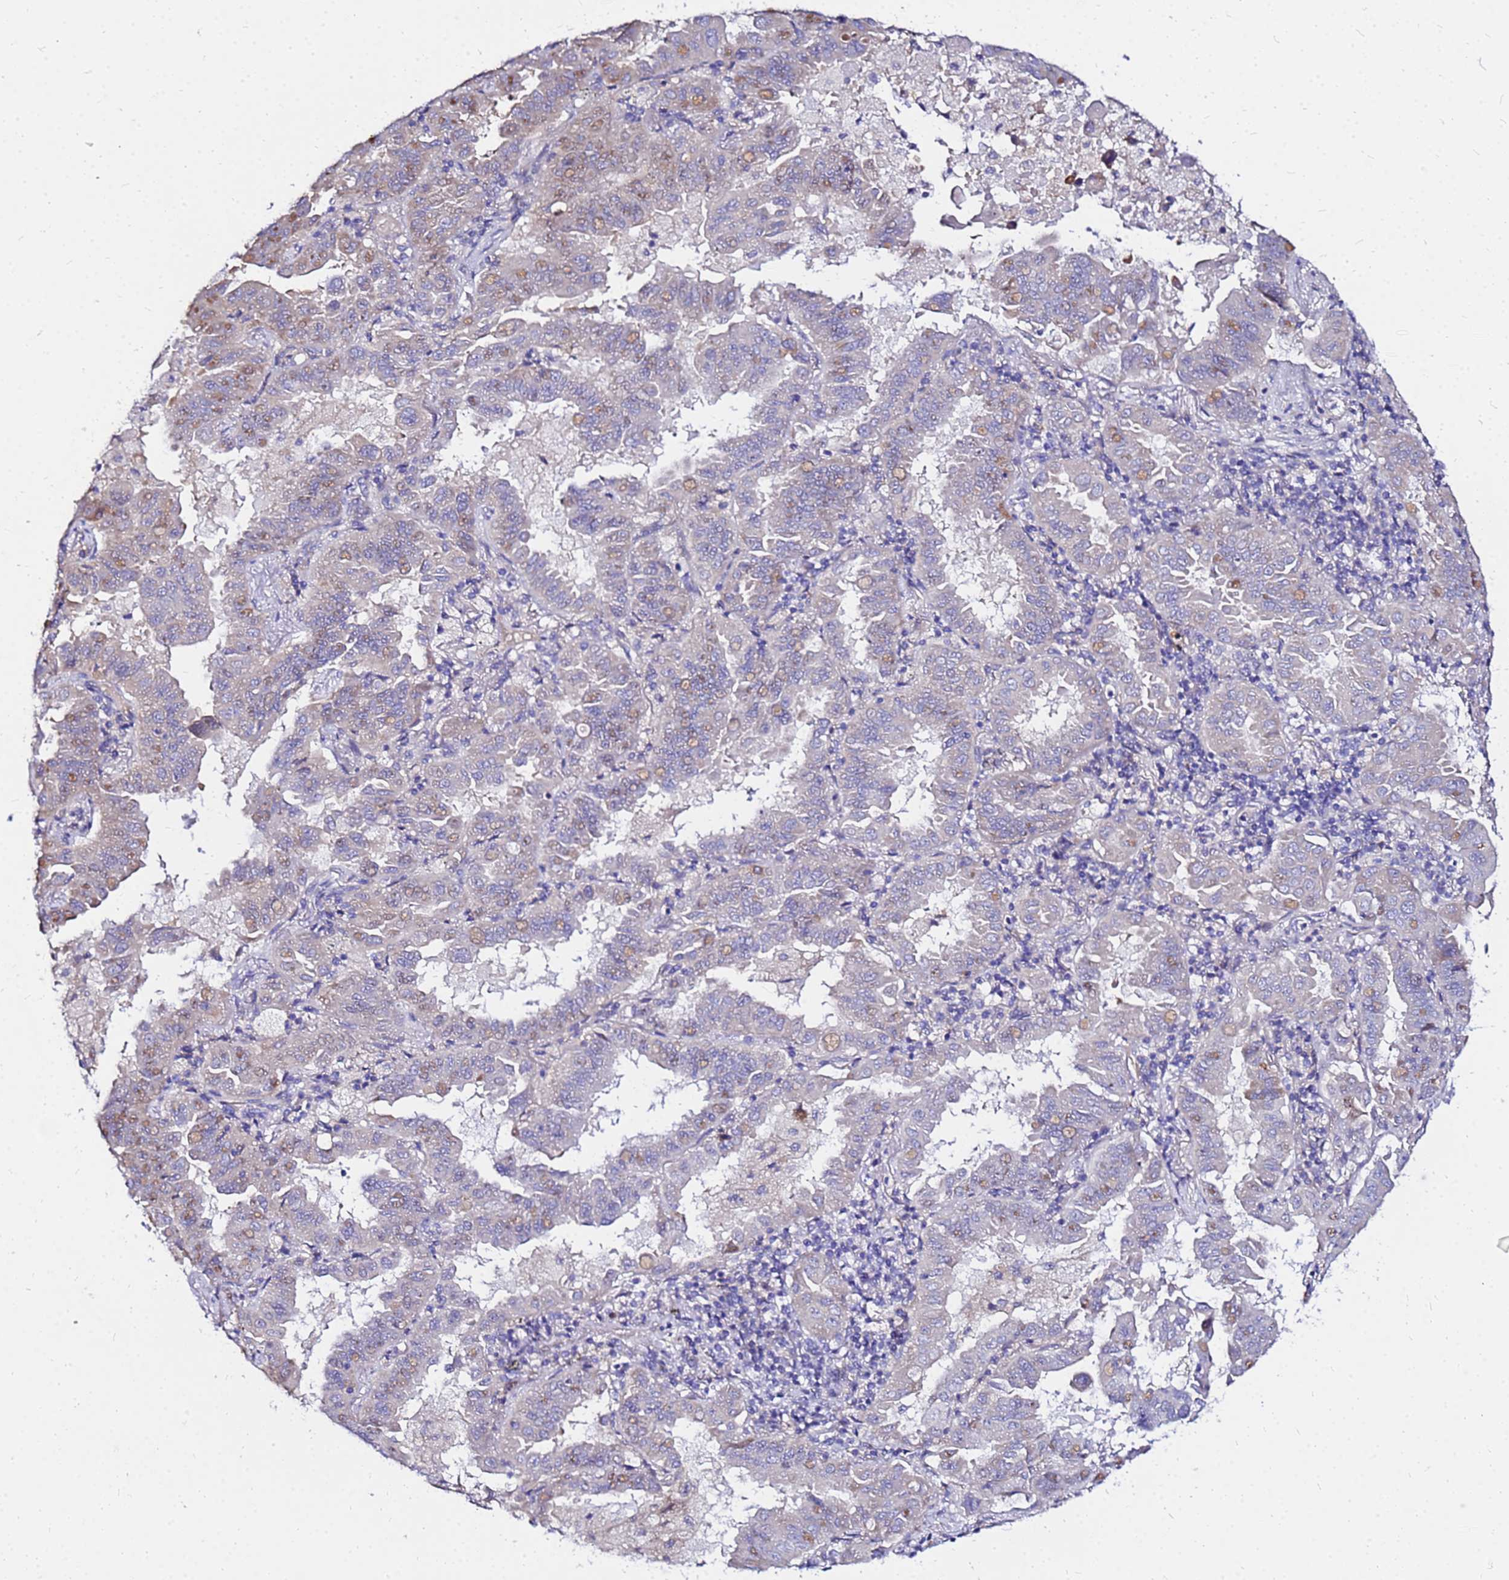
{"staining": {"intensity": "weak", "quantity": "<25%", "location": "cytoplasmic/membranous,nuclear"}, "tissue": "lung cancer", "cell_type": "Tumor cells", "image_type": "cancer", "snomed": [{"axis": "morphology", "description": "Adenocarcinoma, NOS"}, {"axis": "topography", "description": "Lung"}], "caption": "Immunohistochemical staining of adenocarcinoma (lung) displays no significant staining in tumor cells. (DAB (3,3'-diaminobenzidine) immunohistochemistry (IHC), high magnification).", "gene": "HERC5", "patient": {"sex": "male", "age": 64}}